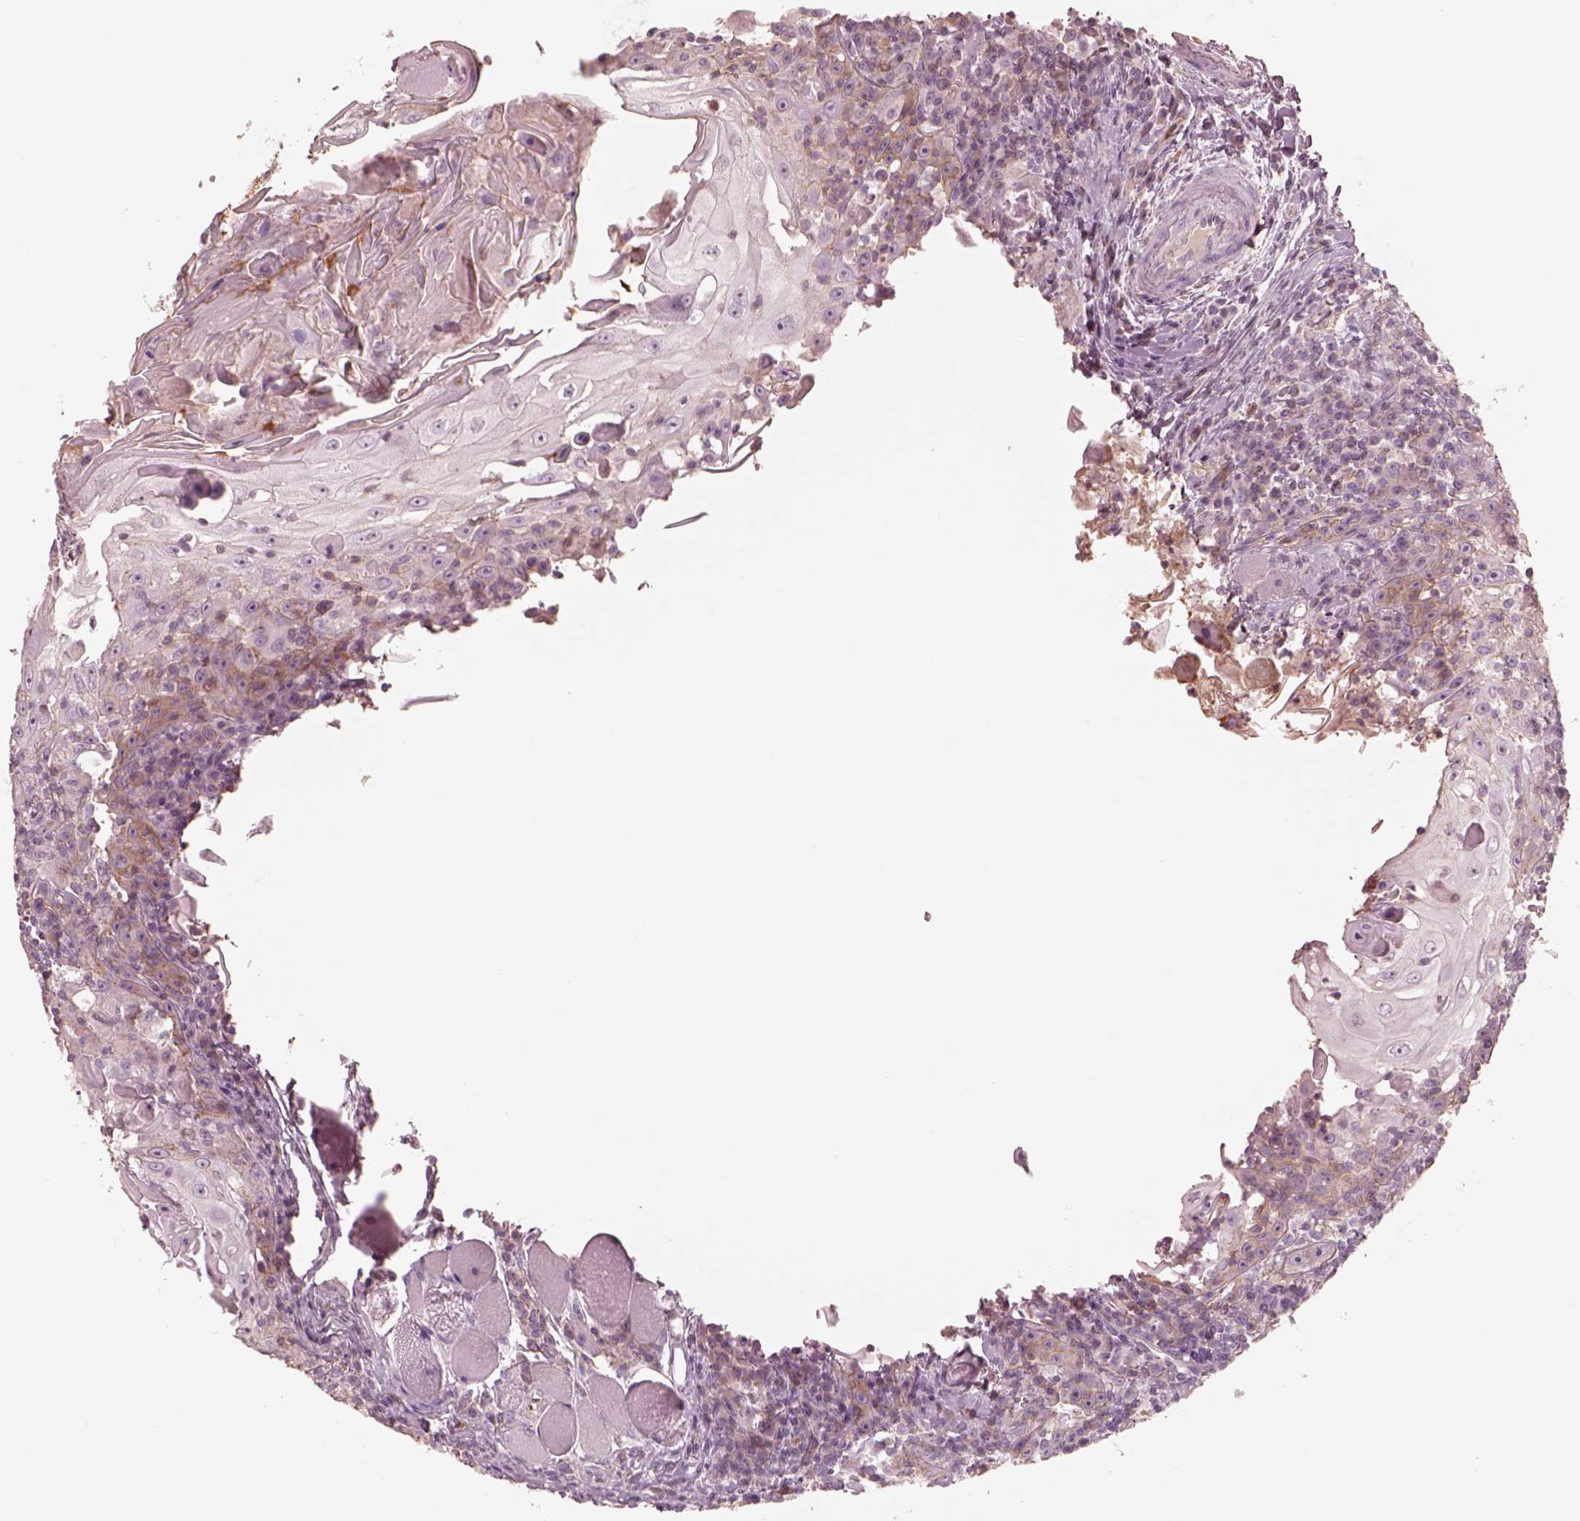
{"staining": {"intensity": "weak", "quantity": "25%-75%", "location": "cytoplasmic/membranous"}, "tissue": "head and neck cancer", "cell_type": "Tumor cells", "image_type": "cancer", "snomed": [{"axis": "morphology", "description": "Squamous cell carcinoma, NOS"}, {"axis": "topography", "description": "Head-Neck"}], "caption": "Squamous cell carcinoma (head and neck) tissue exhibits weak cytoplasmic/membranous expression in approximately 25%-75% of tumor cells", "gene": "GPRIN1", "patient": {"sex": "male", "age": 52}}